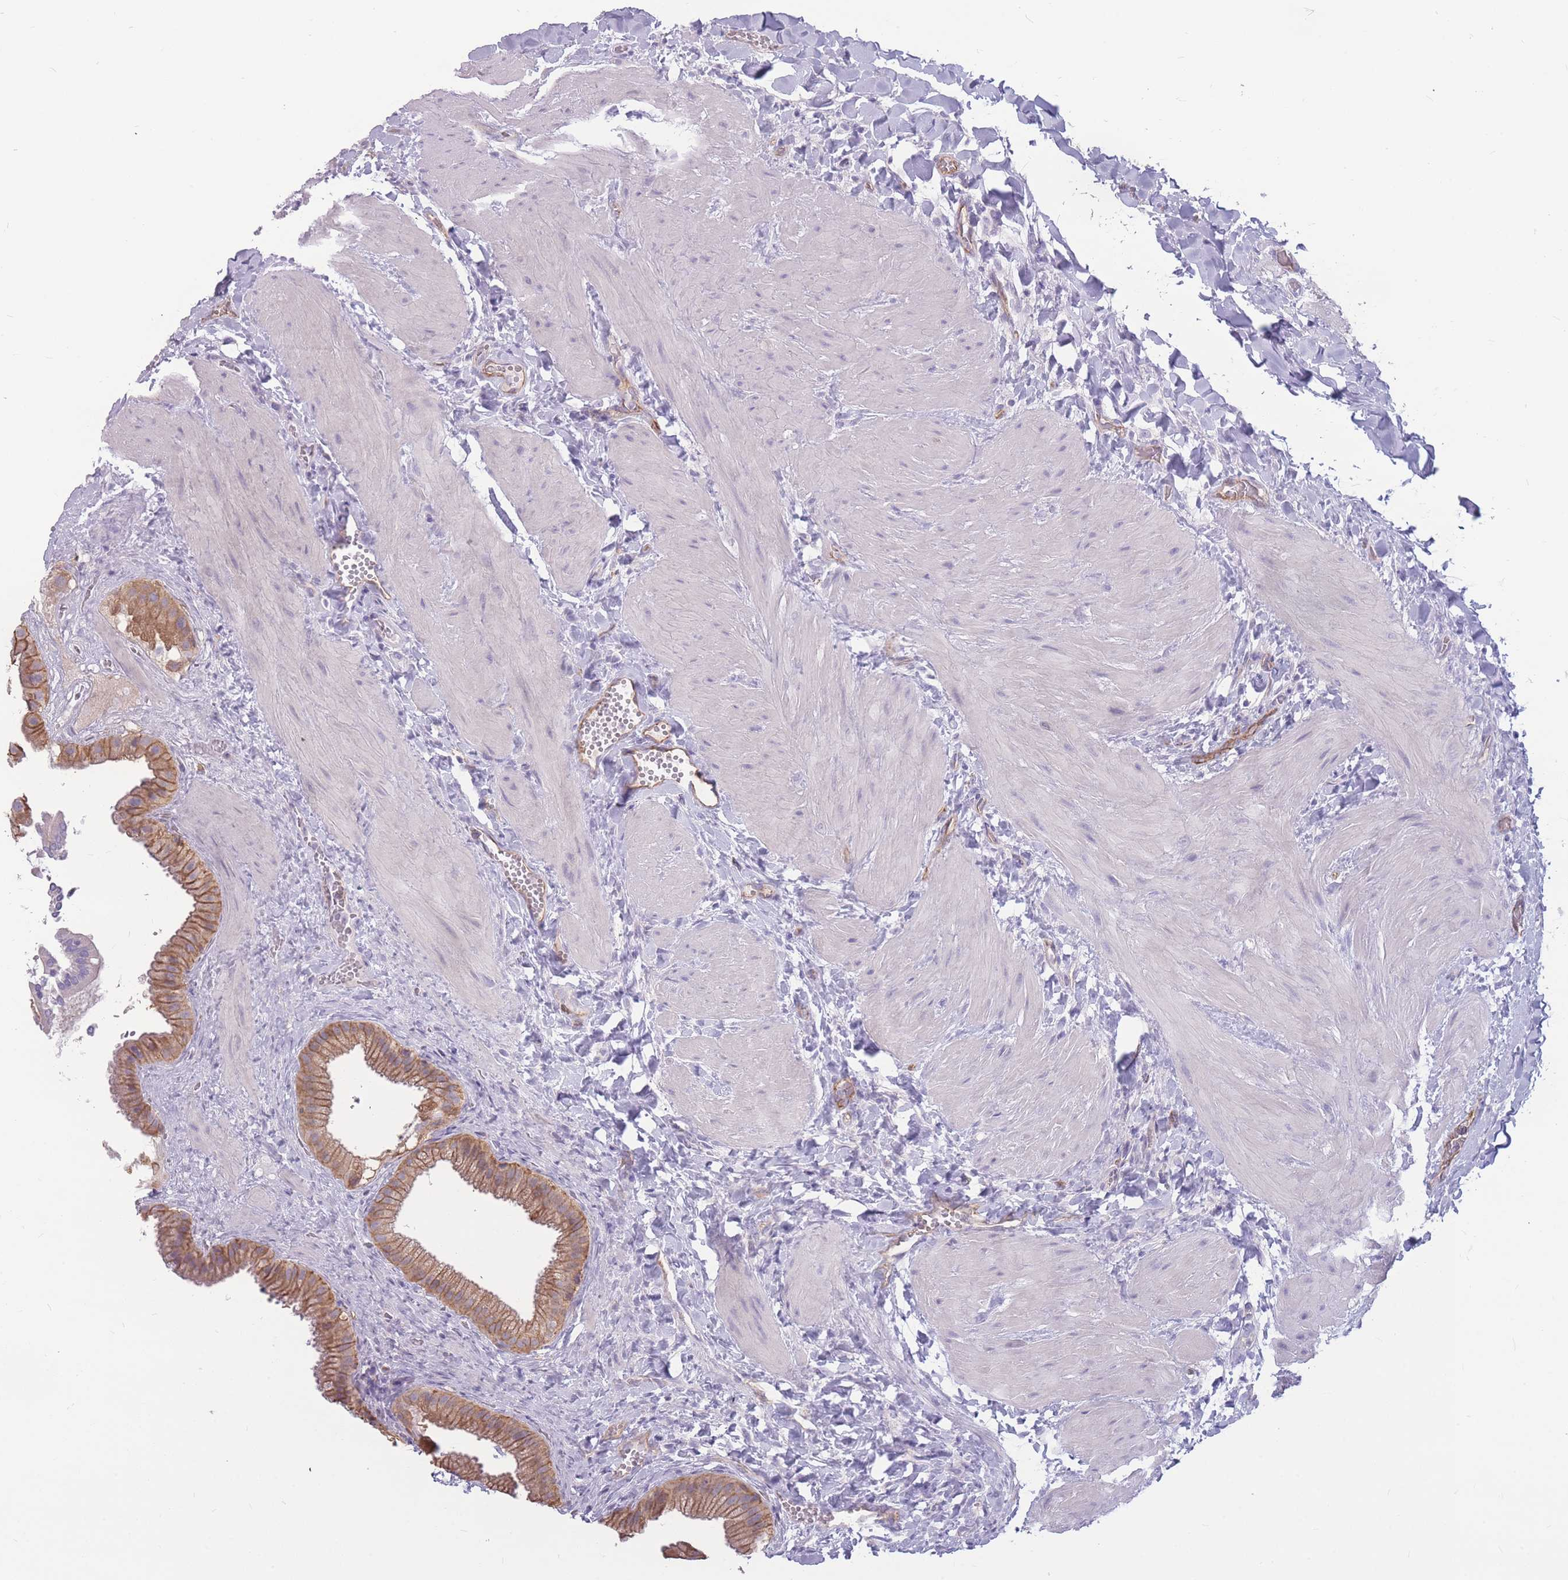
{"staining": {"intensity": "moderate", "quantity": ">75%", "location": "cytoplasmic/membranous"}, "tissue": "gallbladder", "cell_type": "Glandular cells", "image_type": "normal", "snomed": [{"axis": "morphology", "description": "Normal tissue, NOS"}, {"axis": "topography", "description": "Gallbladder"}], "caption": "DAB (3,3'-diaminobenzidine) immunohistochemical staining of unremarkable human gallbladder reveals moderate cytoplasmic/membranous protein positivity in approximately >75% of glandular cells.", "gene": "GNA11", "patient": {"sex": "male", "age": 55}}